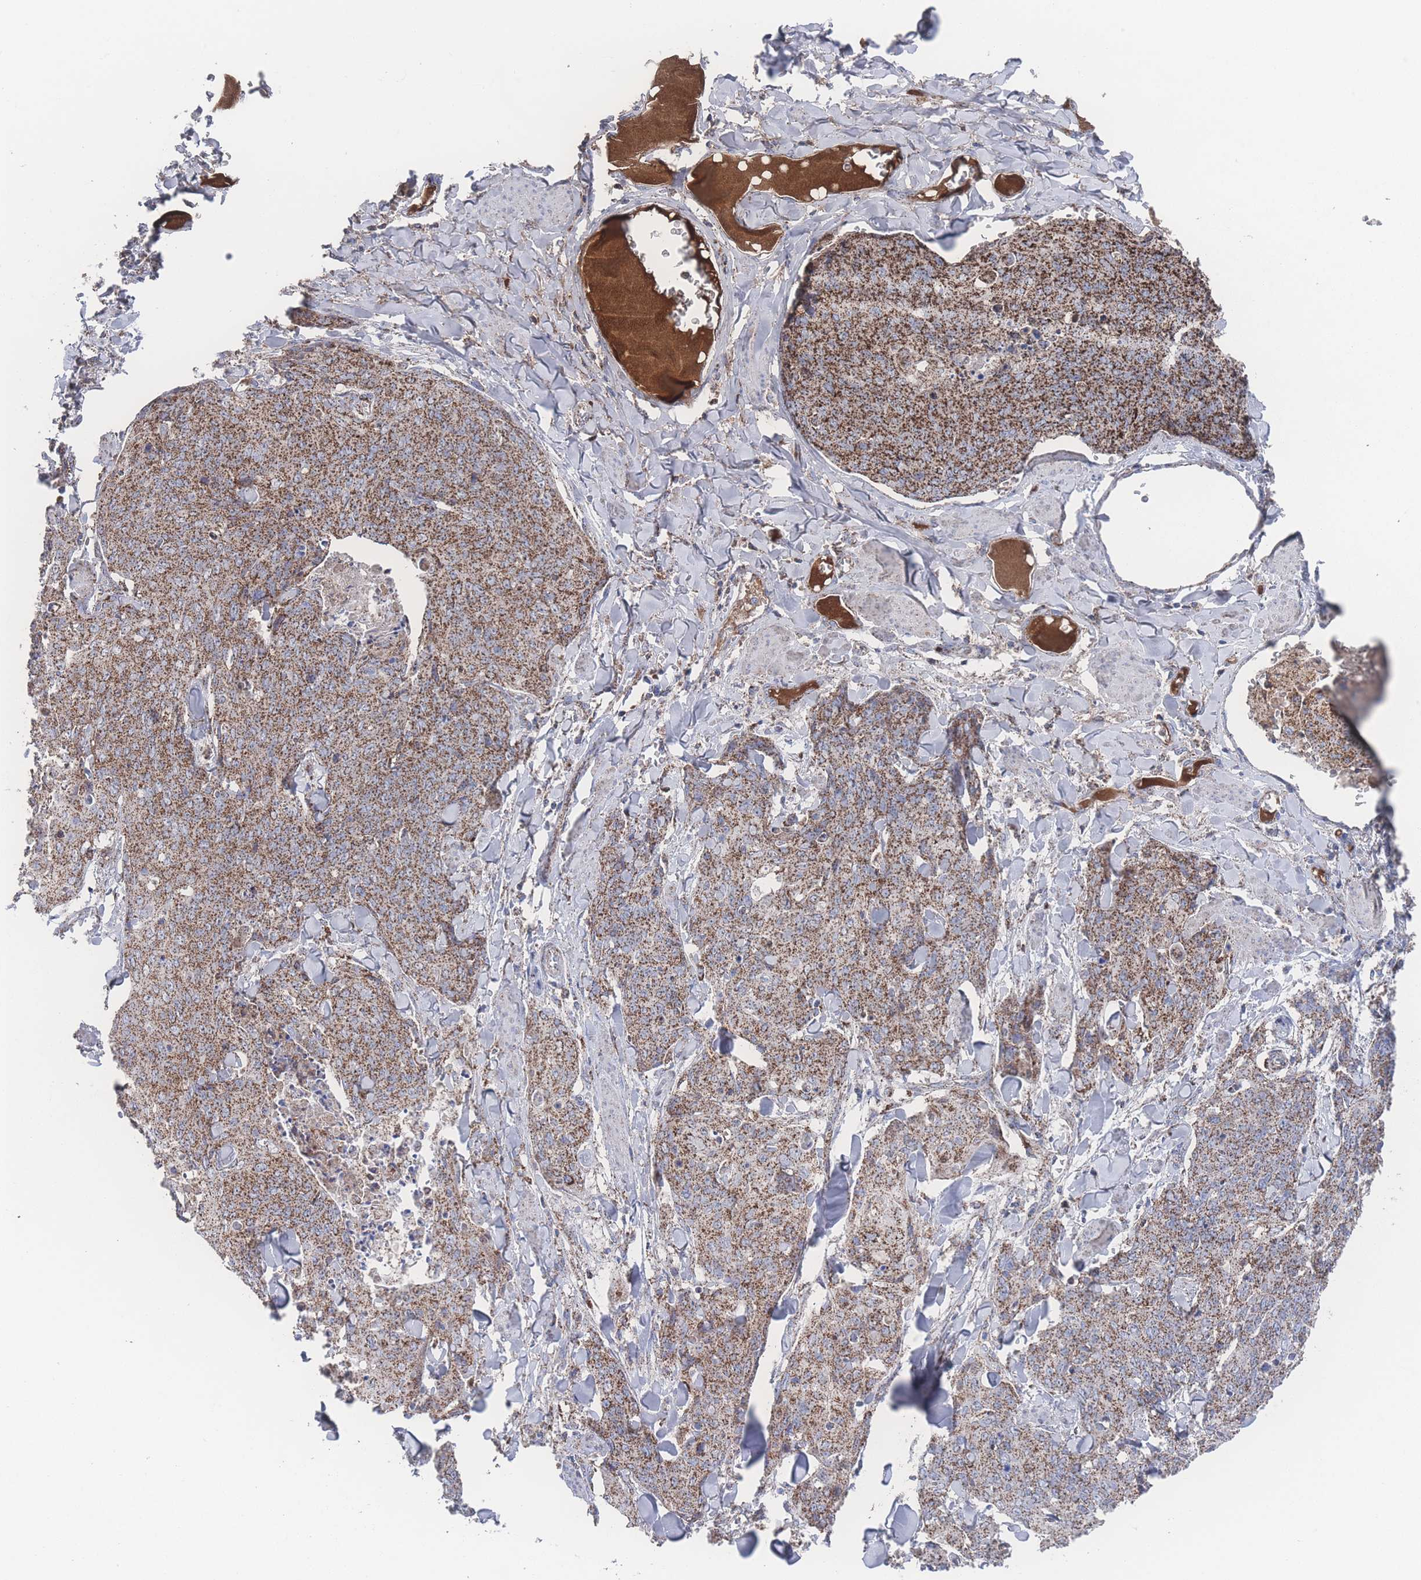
{"staining": {"intensity": "strong", "quantity": ">75%", "location": "cytoplasmic/membranous"}, "tissue": "skin cancer", "cell_type": "Tumor cells", "image_type": "cancer", "snomed": [{"axis": "morphology", "description": "Squamous cell carcinoma, NOS"}, {"axis": "topography", "description": "Skin"}, {"axis": "topography", "description": "Vulva"}], "caption": "This micrograph displays immunohistochemistry (IHC) staining of human skin squamous cell carcinoma, with high strong cytoplasmic/membranous staining in about >75% of tumor cells.", "gene": "PEX14", "patient": {"sex": "female", "age": 85}}